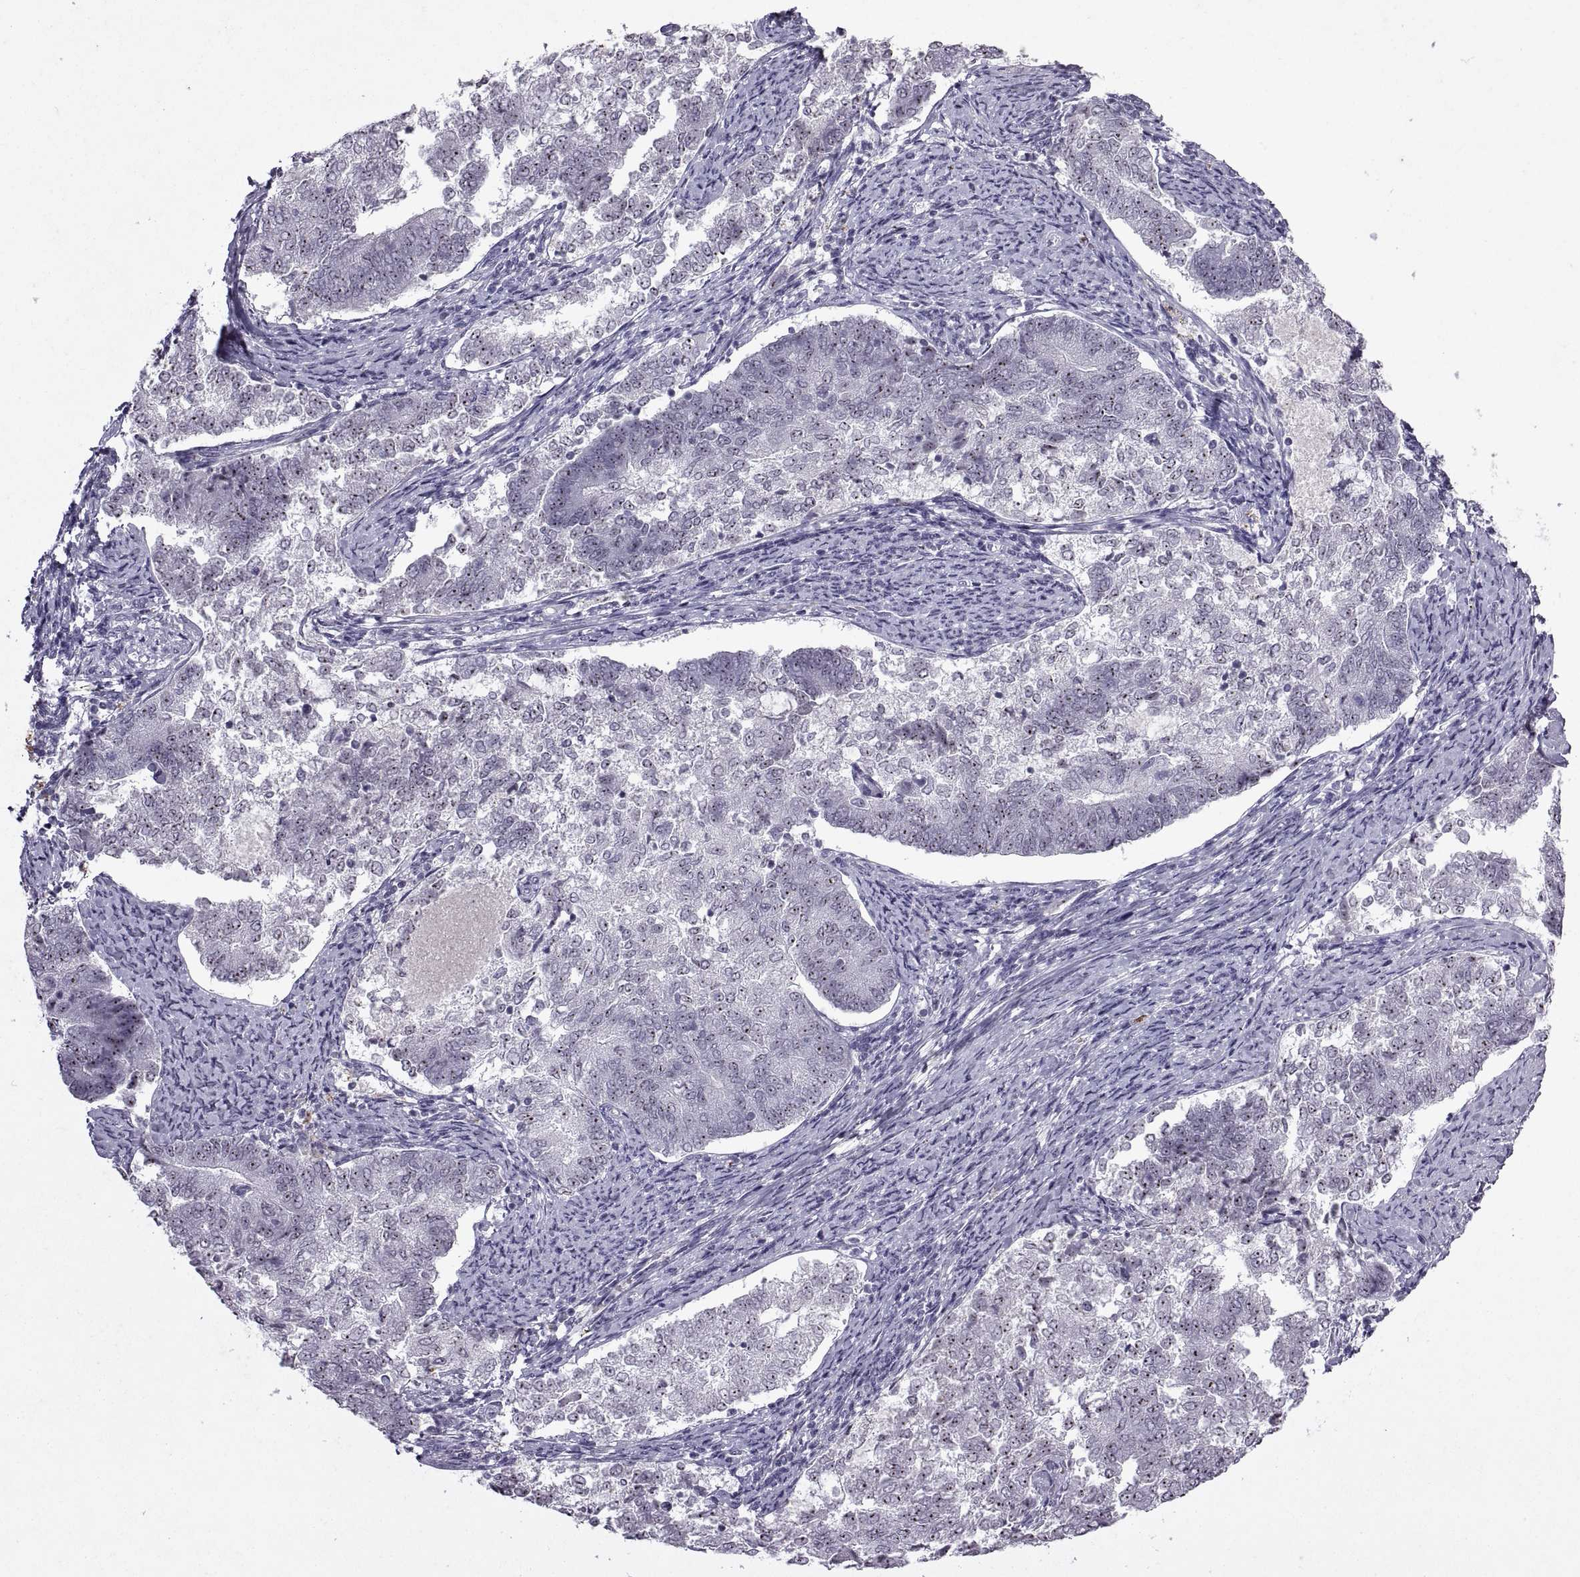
{"staining": {"intensity": "strong", "quantity": ">75%", "location": "nuclear"}, "tissue": "endometrial cancer", "cell_type": "Tumor cells", "image_type": "cancer", "snomed": [{"axis": "morphology", "description": "Adenocarcinoma, NOS"}, {"axis": "topography", "description": "Endometrium"}], "caption": "Adenocarcinoma (endometrial) was stained to show a protein in brown. There is high levels of strong nuclear positivity in about >75% of tumor cells.", "gene": "SINHCAF", "patient": {"sex": "female", "age": 65}}